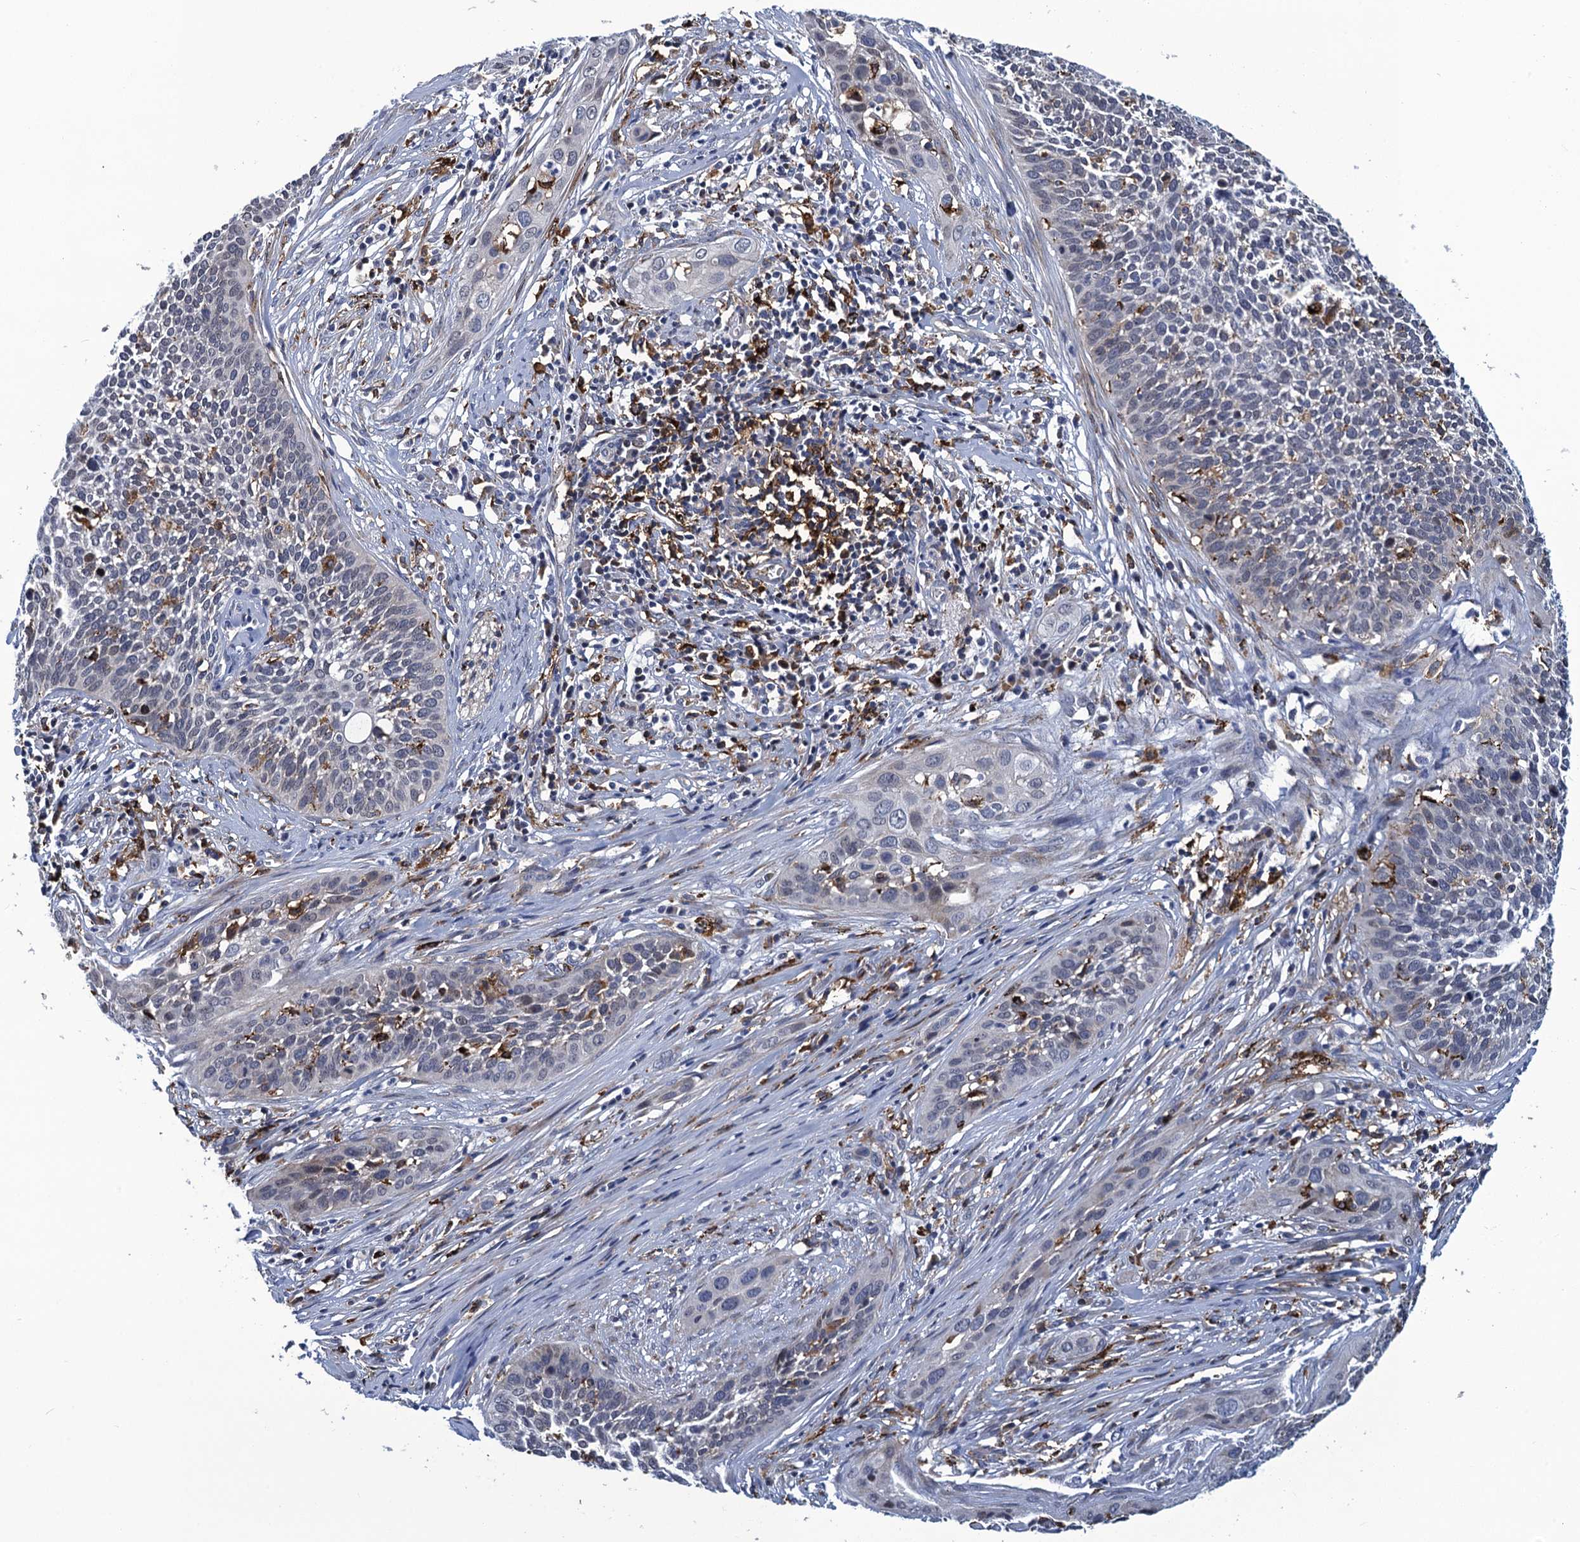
{"staining": {"intensity": "negative", "quantity": "none", "location": "none"}, "tissue": "cervical cancer", "cell_type": "Tumor cells", "image_type": "cancer", "snomed": [{"axis": "morphology", "description": "Squamous cell carcinoma, NOS"}, {"axis": "topography", "description": "Cervix"}], "caption": "Immunohistochemistry photomicrograph of neoplastic tissue: cervical squamous cell carcinoma stained with DAB demonstrates no significant protein expression in tumor cells.", "gene": "DNHD1", "patient": {"sex": "female", "age": 34}}